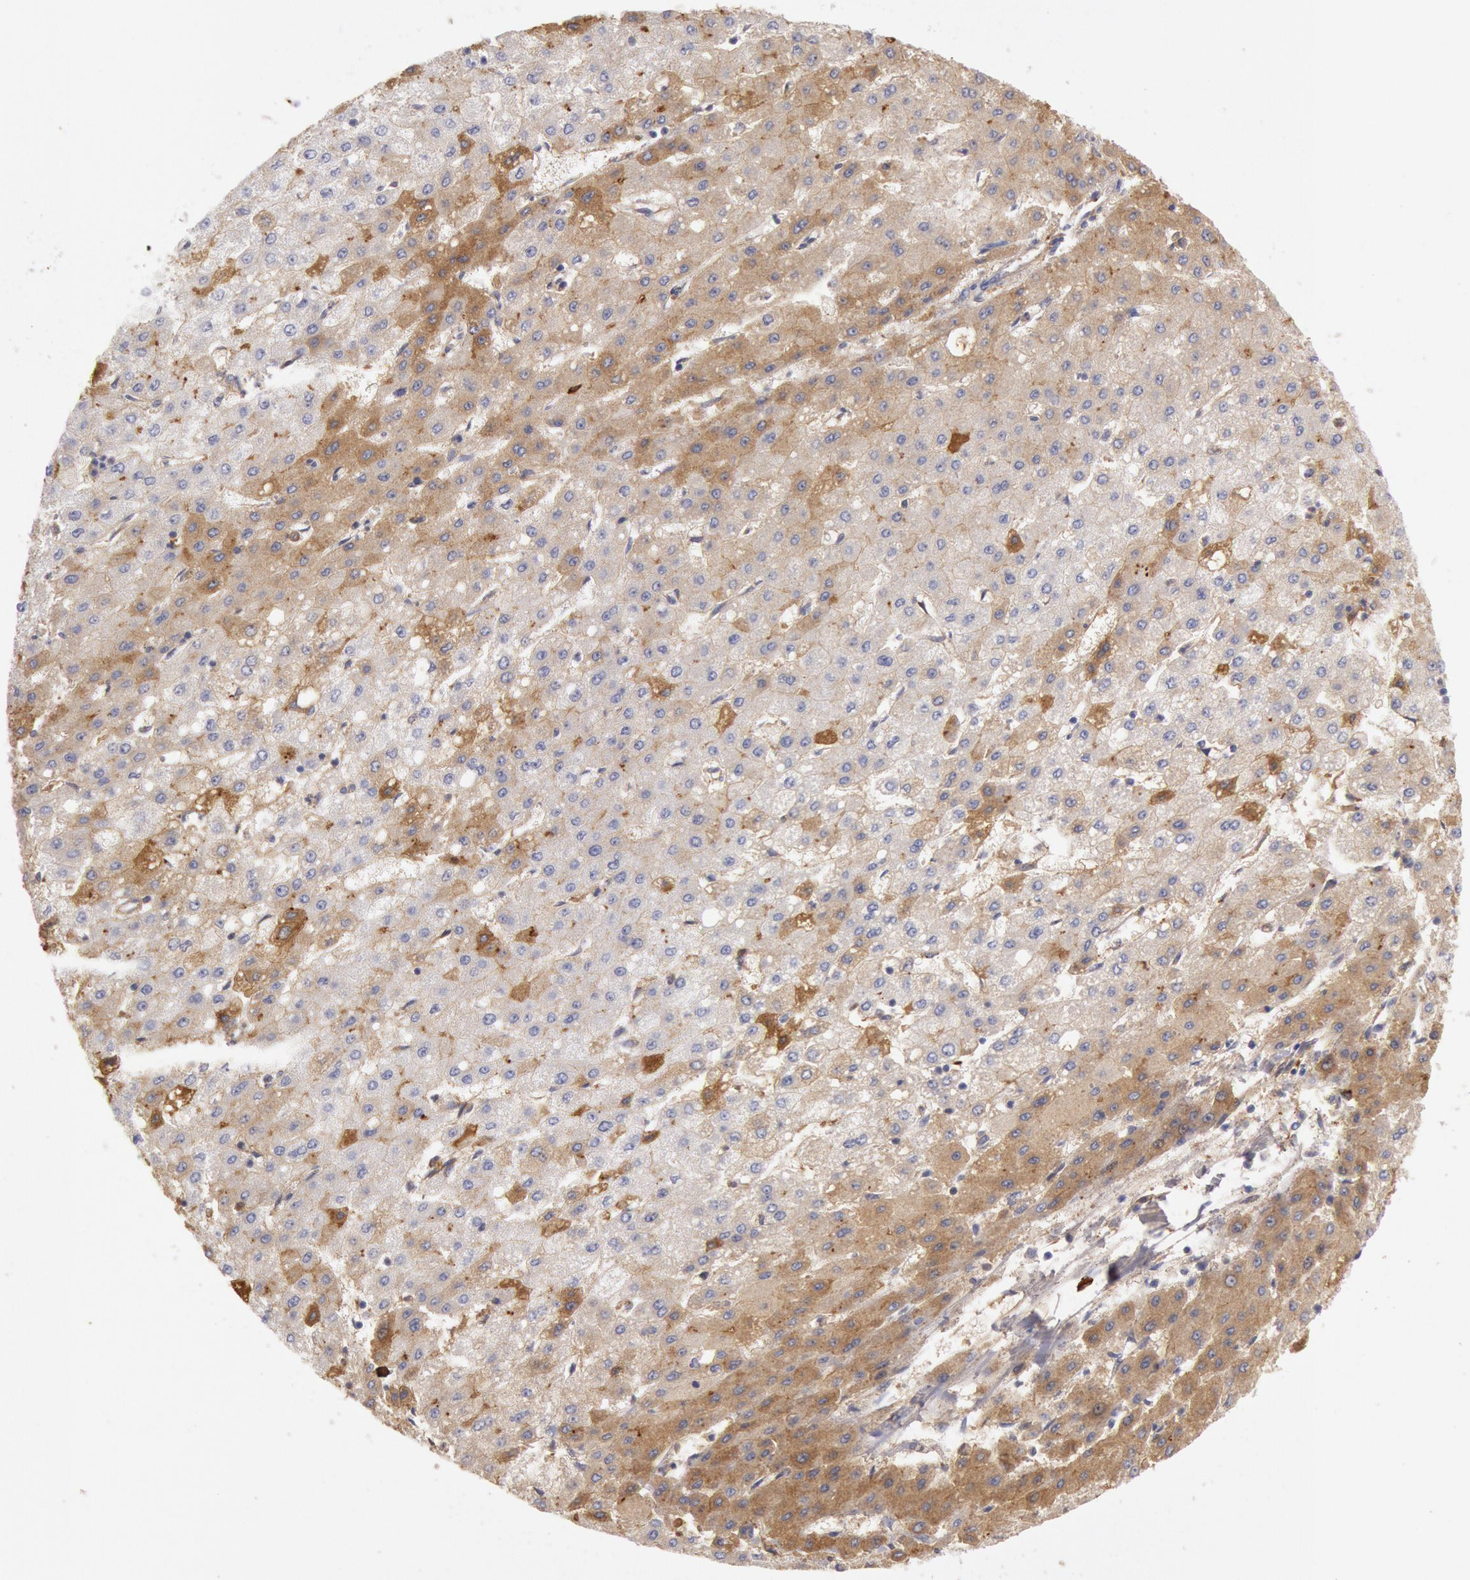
{"staining": {"intensity": "moderate", "quantity": "25%-75%", "location": "cytoplasmic/membranous"}, "tissue": "liver cancer", "cell_type": "Tumor cells", "image_type": "cancer", "snomed": [{"axis": "morphology", "description": "Carcinoma, Hepatocellular, NOS"}, {"axis": "topography", "description": "Liver"}], "caption": "DAB immunohistochemical staining of liver cancer displays moderate cytoplasmic/membranous protein staining in approximately 25%-75% of tumor cells.", "gene": "IGHA1", "patient": {"sex": "female", "age": 52}}